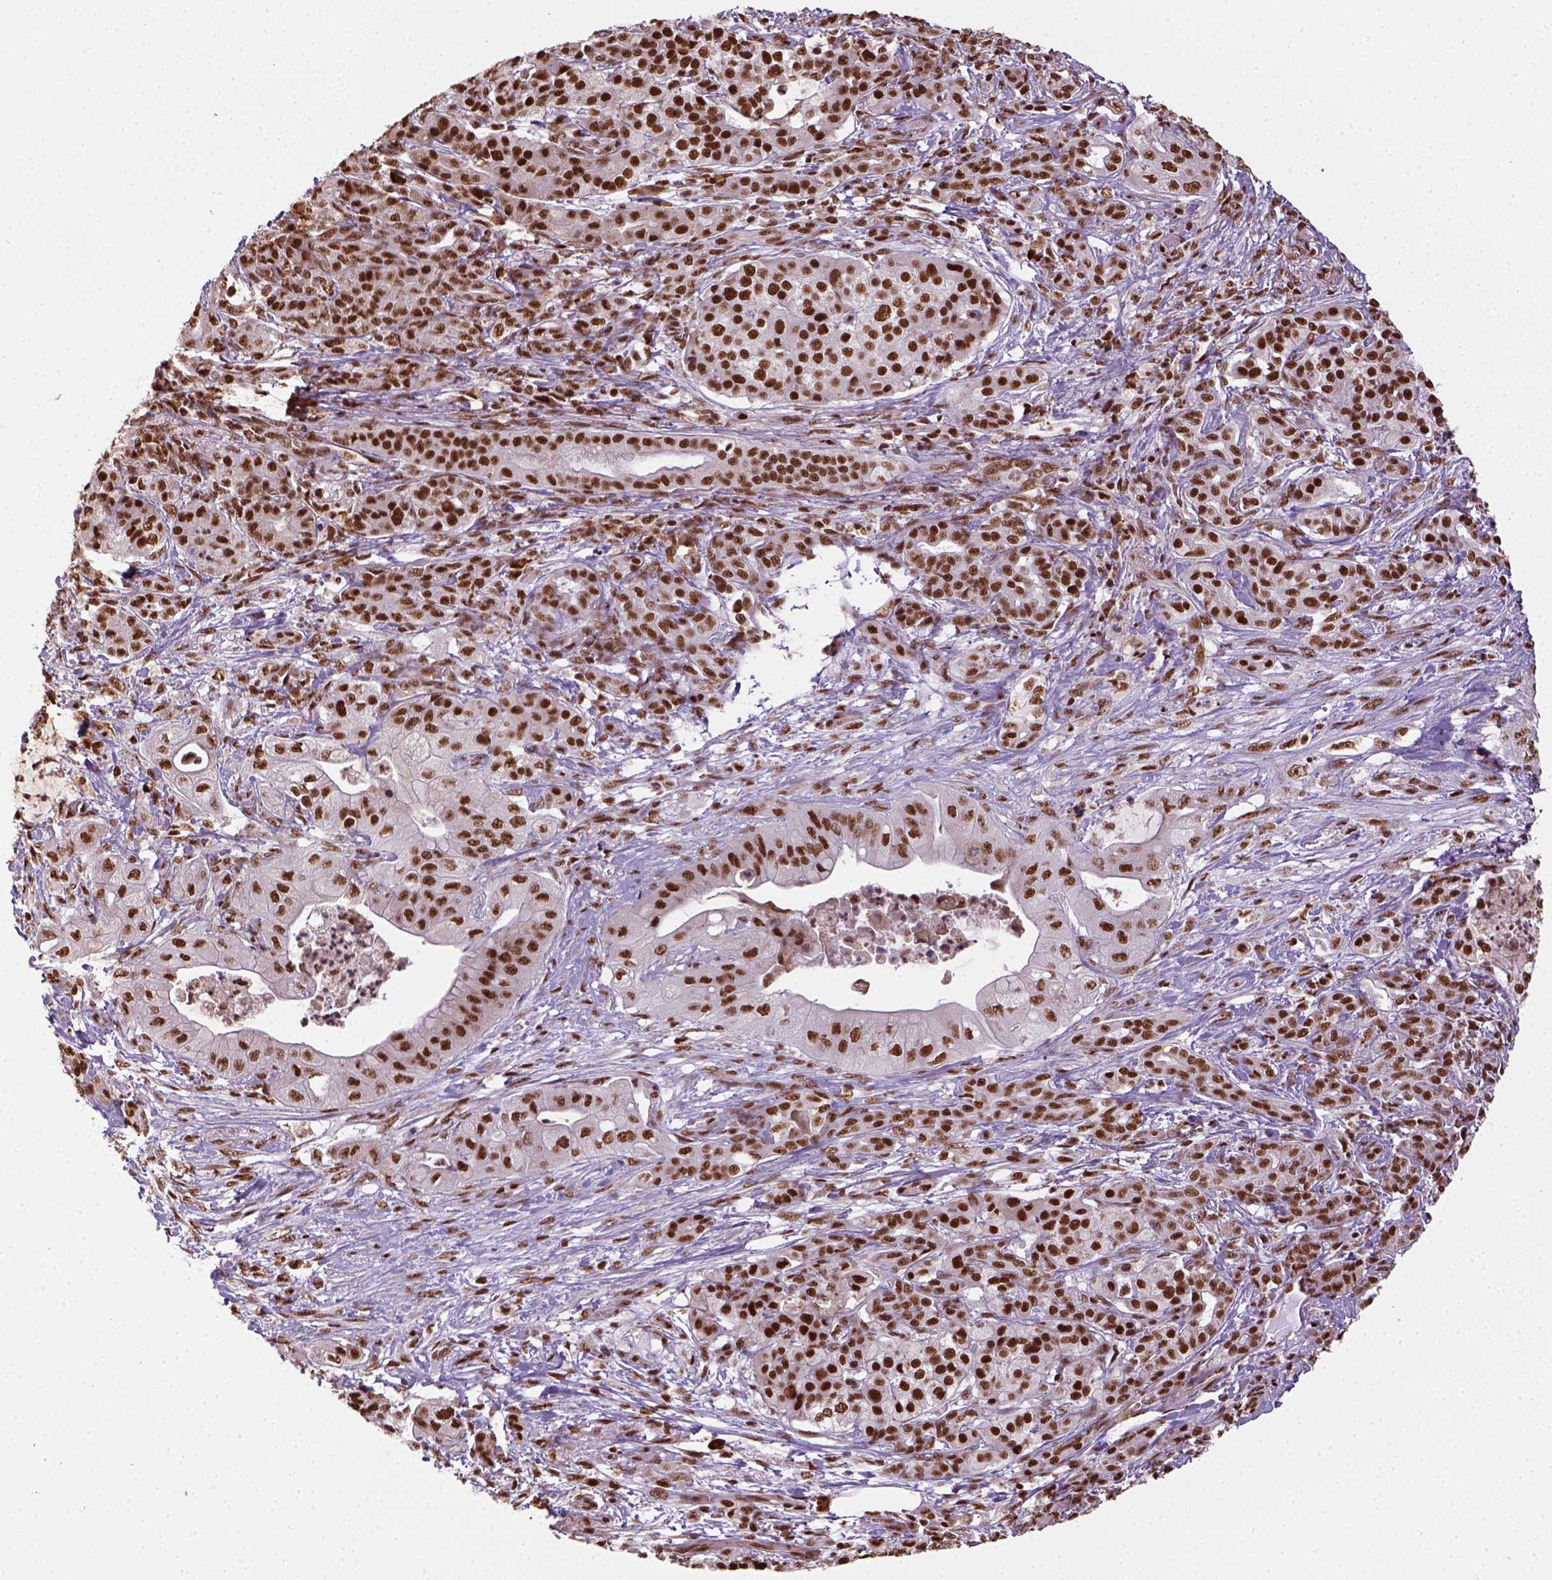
{"staining": {"intensity": "strong", "quantity": ">75%", "location": "nuclear"}, "tissue": "pancreatic cancer", "cell_type": "Tumor cells", "image_type": "cancer", "snomed": [{"axis": "morphology", "description": "Normal tissue, NOS"}, {"axis": "morphology", "description": "Inflammation, NOS"}, {"axis": "morphology", "description": "Adenocarcinoma, NOS"}, {"axis": "topography", "description": "Pancreas"}], "caption": "A brown stain shows strong nuclear positivity of a protein in human pancreatic cancer tumor cells.", "gene": "CCAR1", "patient": {"sex": "male", "age": 57}}